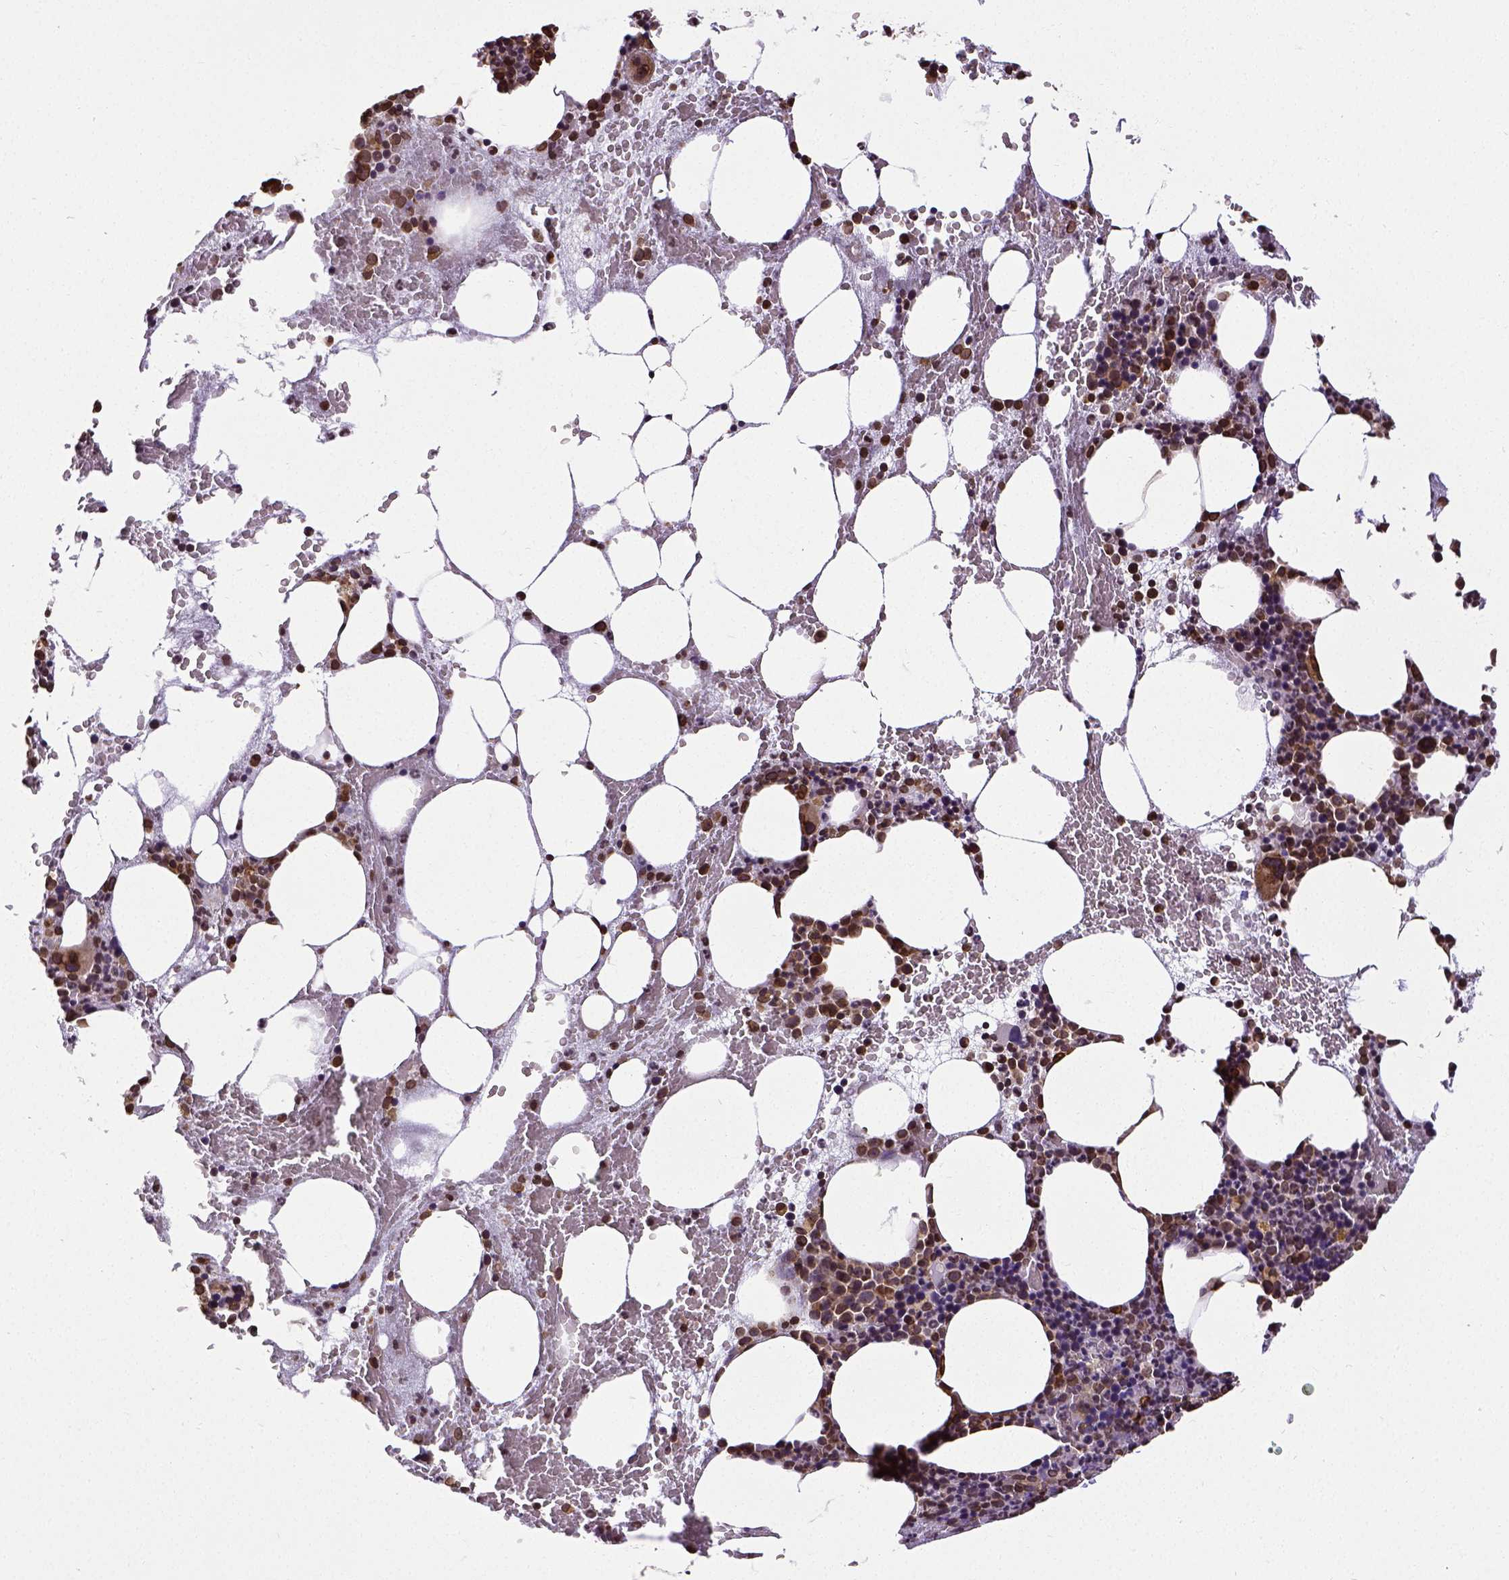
{"staining": {"intensity": "strong", "quantity": ">75%", "location": "cytoplasmic/membranous,nuclear"}, "tissue": "bone marrow", "cell_type": "Hematopoietic cells", "image_type": "normal", "snomed": [{"axis": "morphology", "description": "Normal tissue, NOS"}, {"axis": "topography", "description": "Bone marrow"}], "caption": "High-power microscopy captured an IHC photomicrograph of benign bone marrow, revealing strong cytoplasmic/membranous,nuclear positivity in approximately >75% of hematopoietic cells. The protein of interest is shown in brown color, while the nuclei are stained blue.", "gene": "MTDH", "patient": {"sex": "male", "age": 89}}